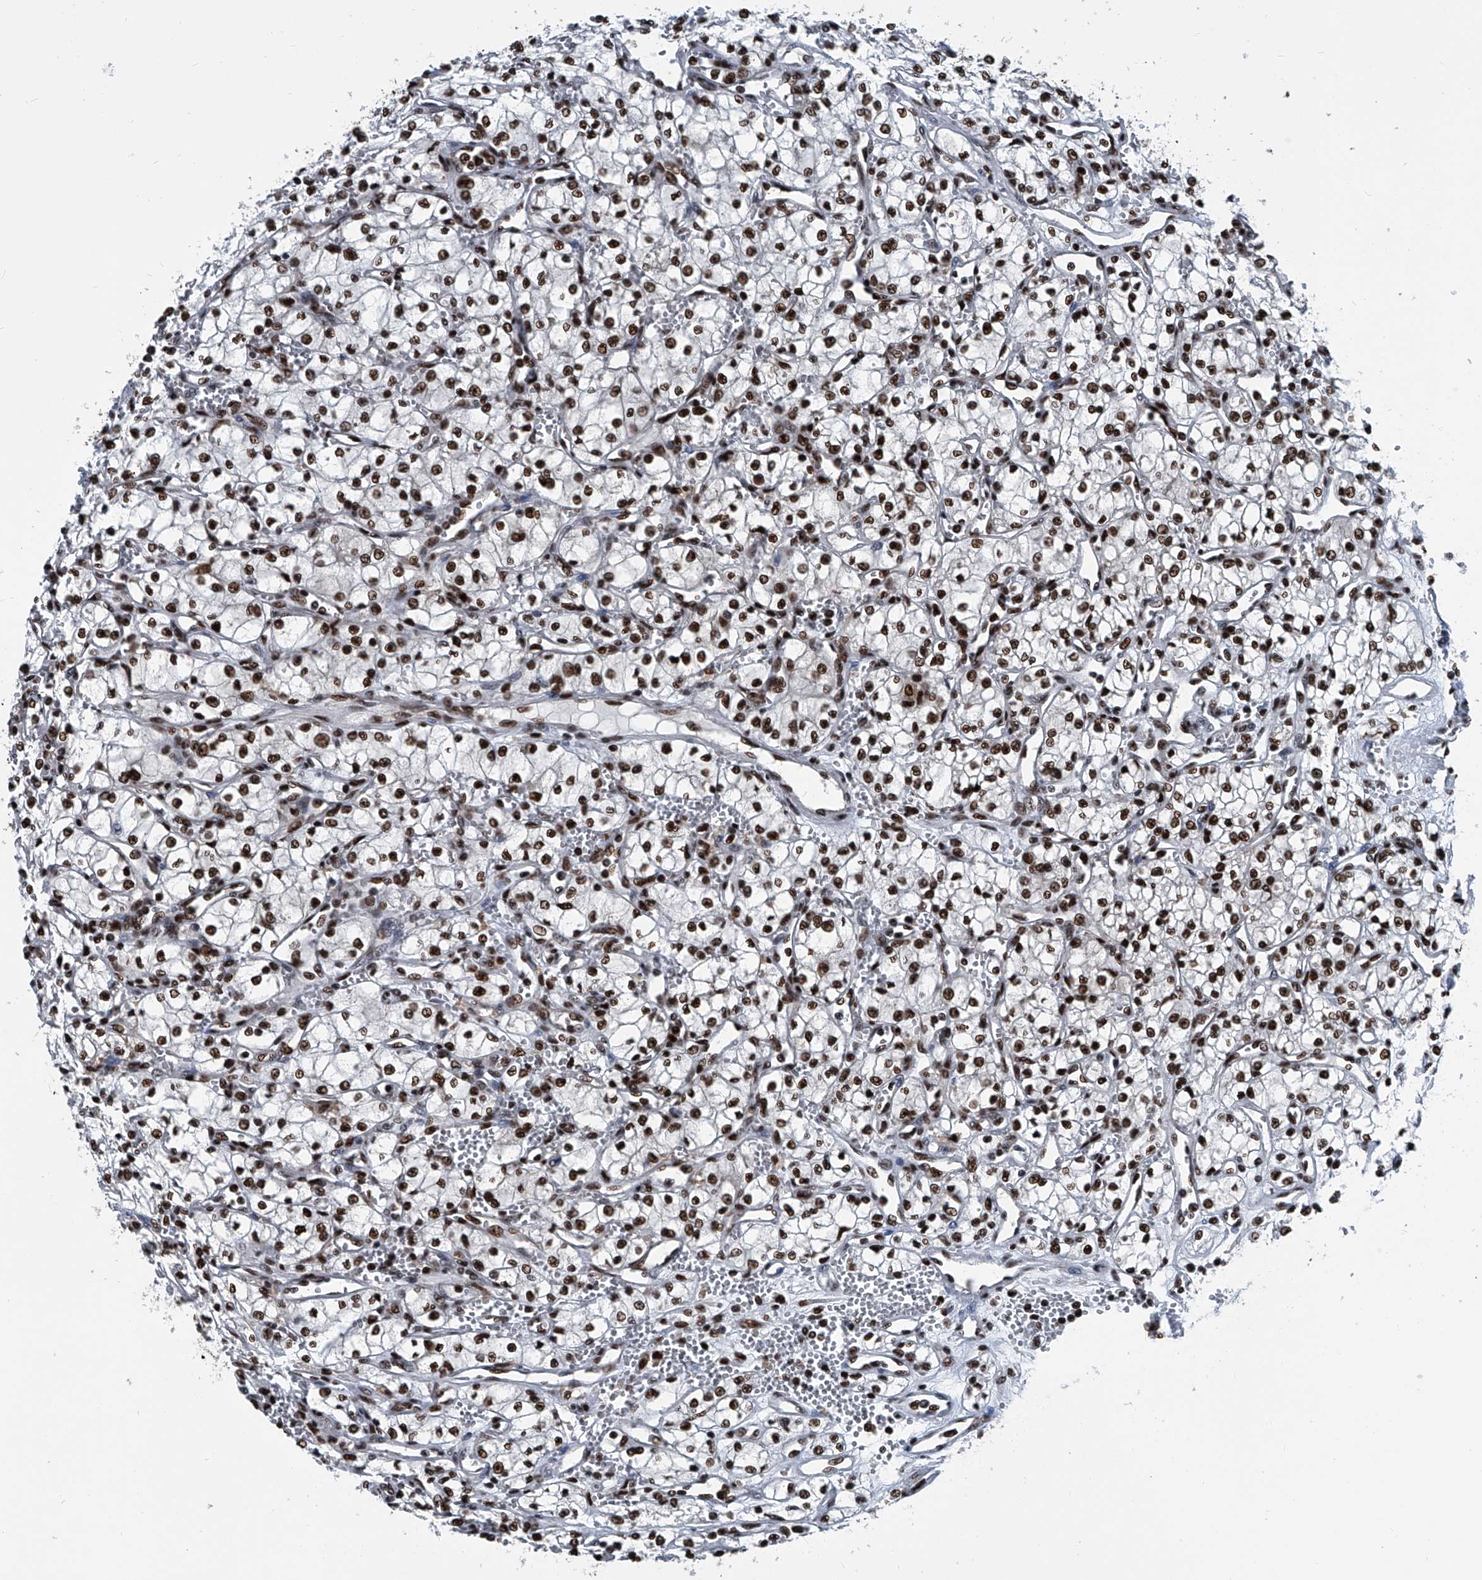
{"staining": {"intensity": "moderate", "quantity": ">75%", "location": "nuclear"}, "tissue": "renal cancer", "cell_type": "Tumor cells", "image_type": "cancer", "snomed": [{"axis": "morphology", "description": "Adenocarcinoma, NOS"}, {"axis": "topography", "description": "Kidney"}], "caption": "Immunohistochemistry photomicrograph of human adenocarcinoma (renal) stained for a protein (brown), which displays medium levels of moderate nuclear staining in about >75% of tumor cells.", "gene": "FKBP5", "patient": {"sex": "male", "age": 59}}